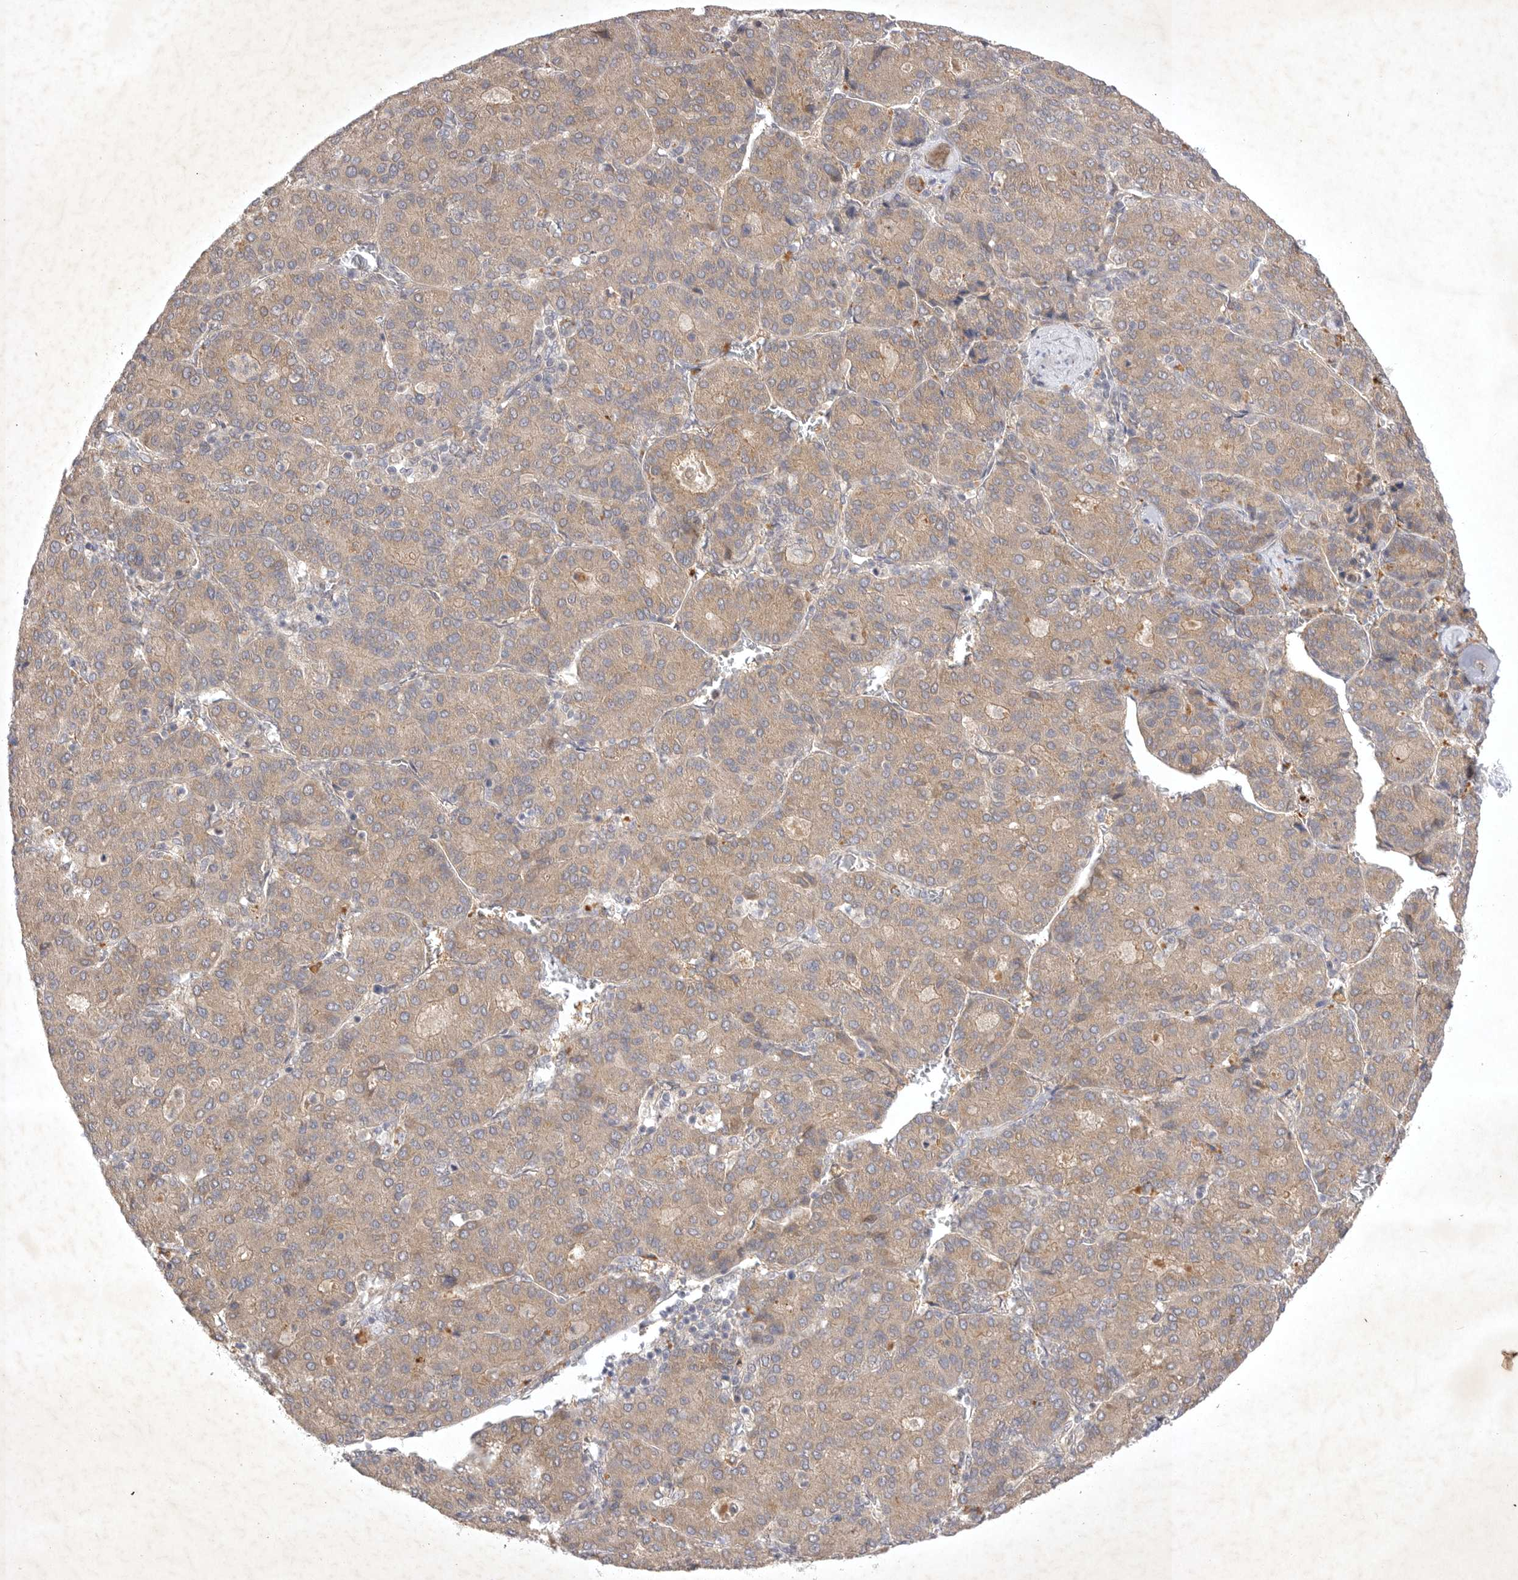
{"staining": {"intensity": "moderate", "quantity": ">75%", "location": "cytoplasmic/membranous"}, "tissue": "liver cancer", "cell_type": "Tumor cells", "image_type": "cancer", "snomed": [{"axis": "morphology", "description": "Carcinoma, Hepatocellular, NOS"}, {"axis": "topography", "description": "Liver"}], "caption": "This photomicrograph demonstrates immunohistochemistry (IHC) staining of human liver cancer, with medium moderate cytoplasmic/membranous positivity in about >75% of tumor cells.", "gene": "PTPDC1", "patient": {"sex": "male", "age": 65}}